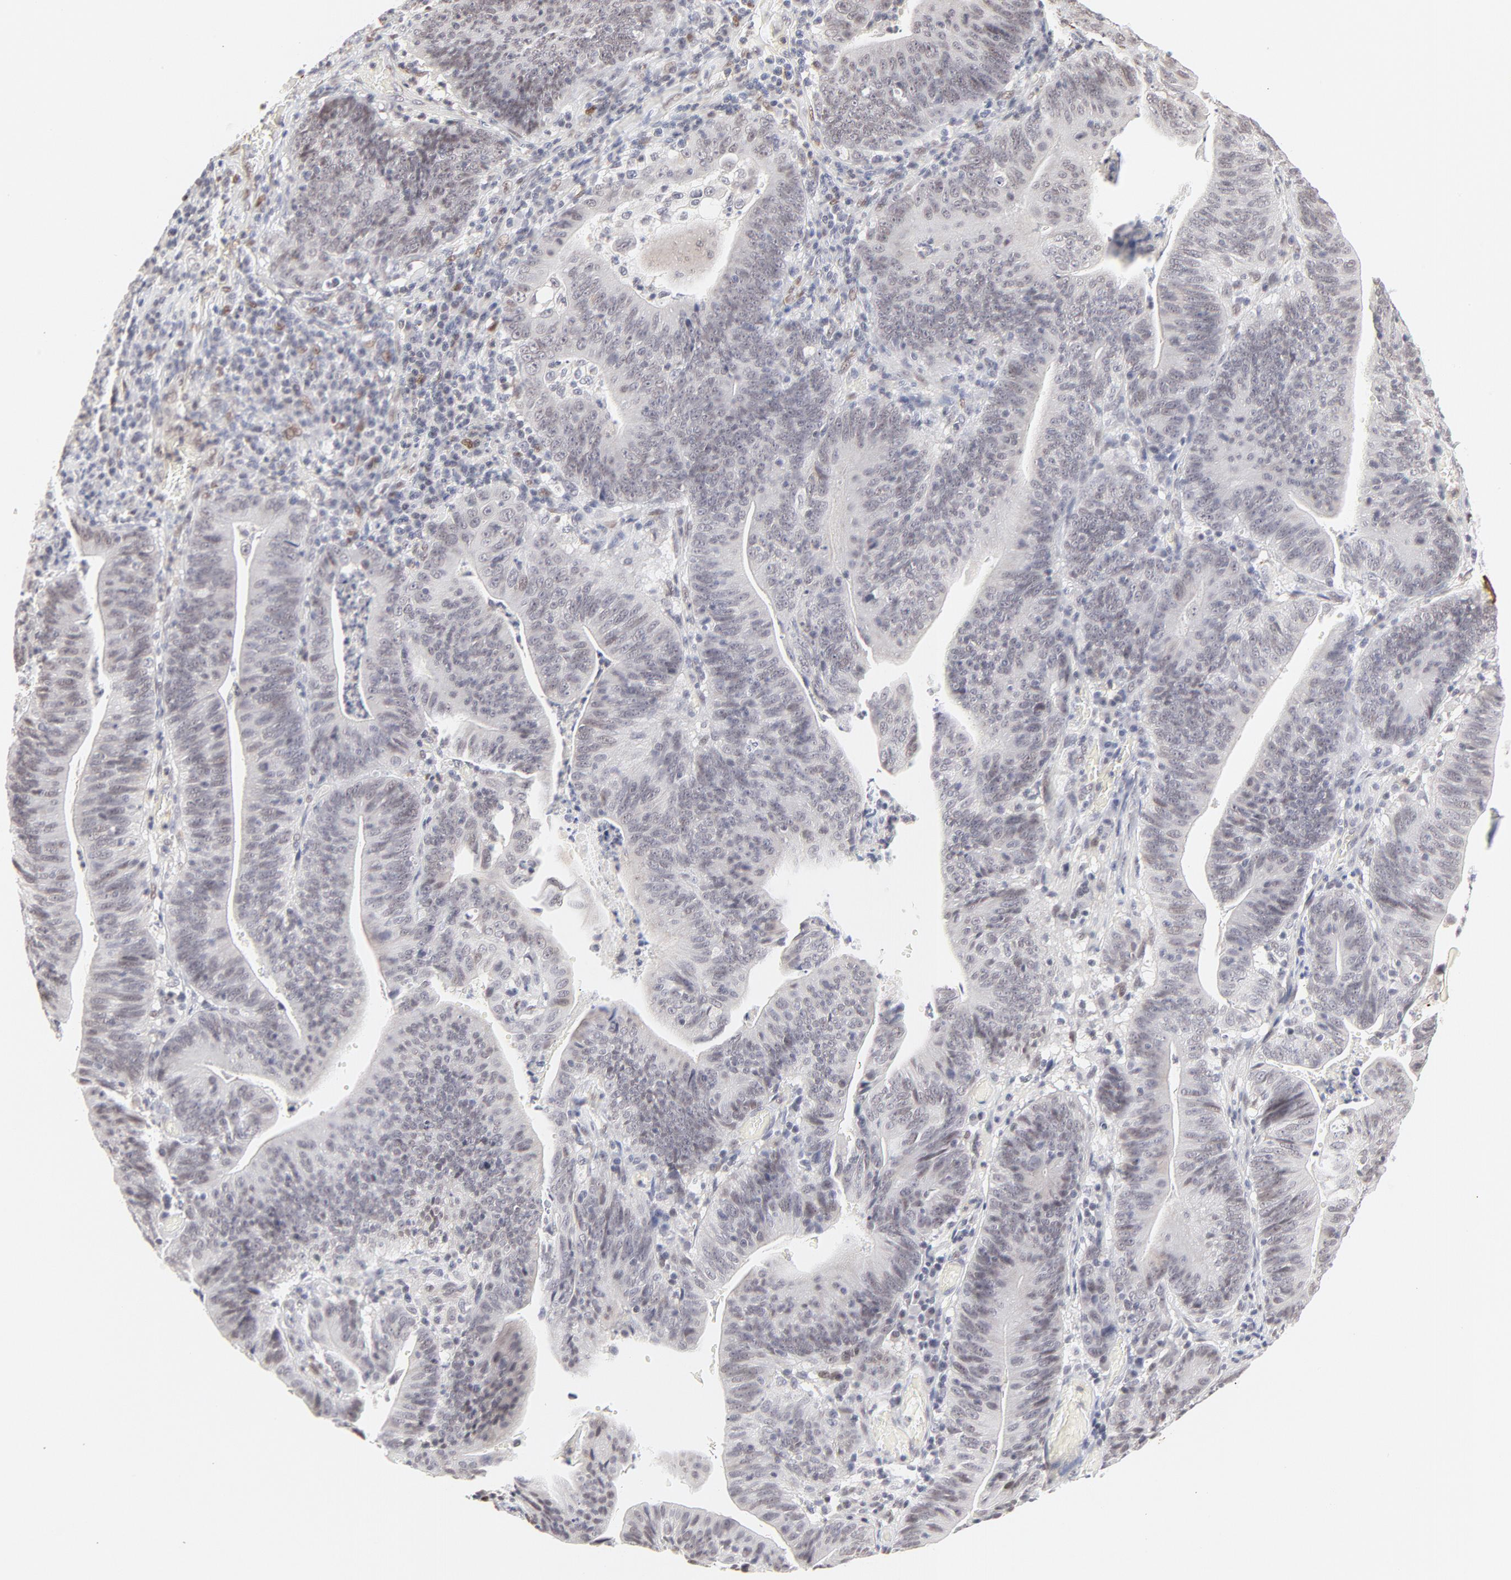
{"staining": {"intensity": "negative", "quantity": "none", "location": "none"}, "tissue": "stomach cancer", "cell_type": "Tumor cells", "image_type": "cancer", "snomed": [{"axis": "morphology", "description": "Adenocarcinoma, NOS"}, {"axis": "topography", "description": "Stomach, lower"}], "caption": "Immunohistochemistry (IHC) image of stomach adenocarcinoma stained for a protein (brown), which reveals no expression in tumor cells.", "gene": "PBX3", "patient": {"sex": "female", "age": 86}}